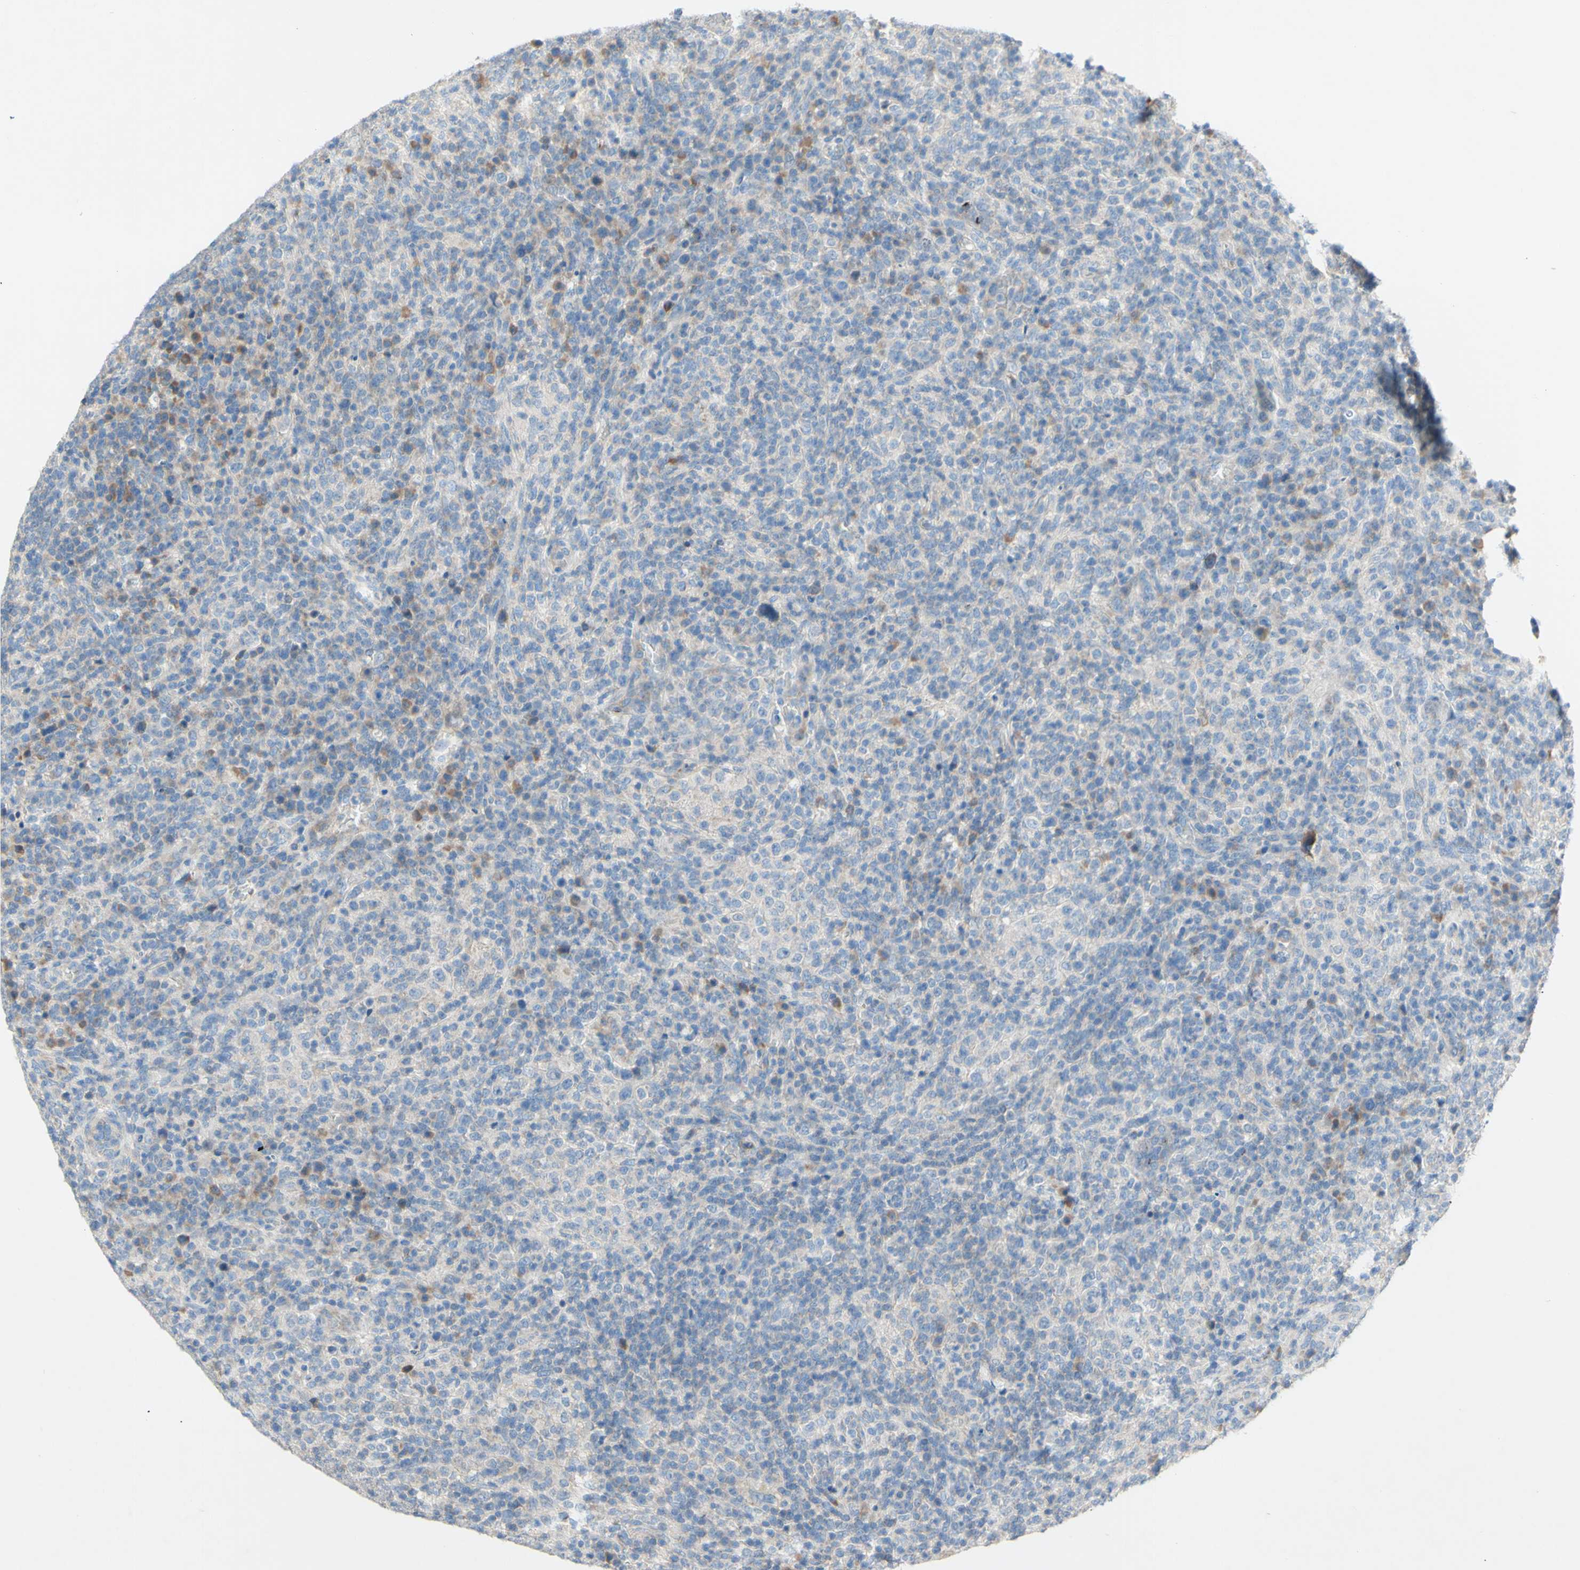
{"staining": {"intensity": "negative", "quantity": "none", "location": "none"}, "tissue": "lymphoma", "cell_type": "Tumor cells", "image_type": "cancer", "snomed": [{"axis": "morphology", "description": "Malignant lymphoma, non-Hodgkin's type, High grade"}, {"axis": "topography", "description": "Lymph node"}], "caption": "A micrograph of malignant lymphoma, non-Hodgkin's type (high-grade) stained for a protein exhibits no brown staining in tumor cells.", "gene": "ACADL", "patient": {"sex": "female", "age": 76}}